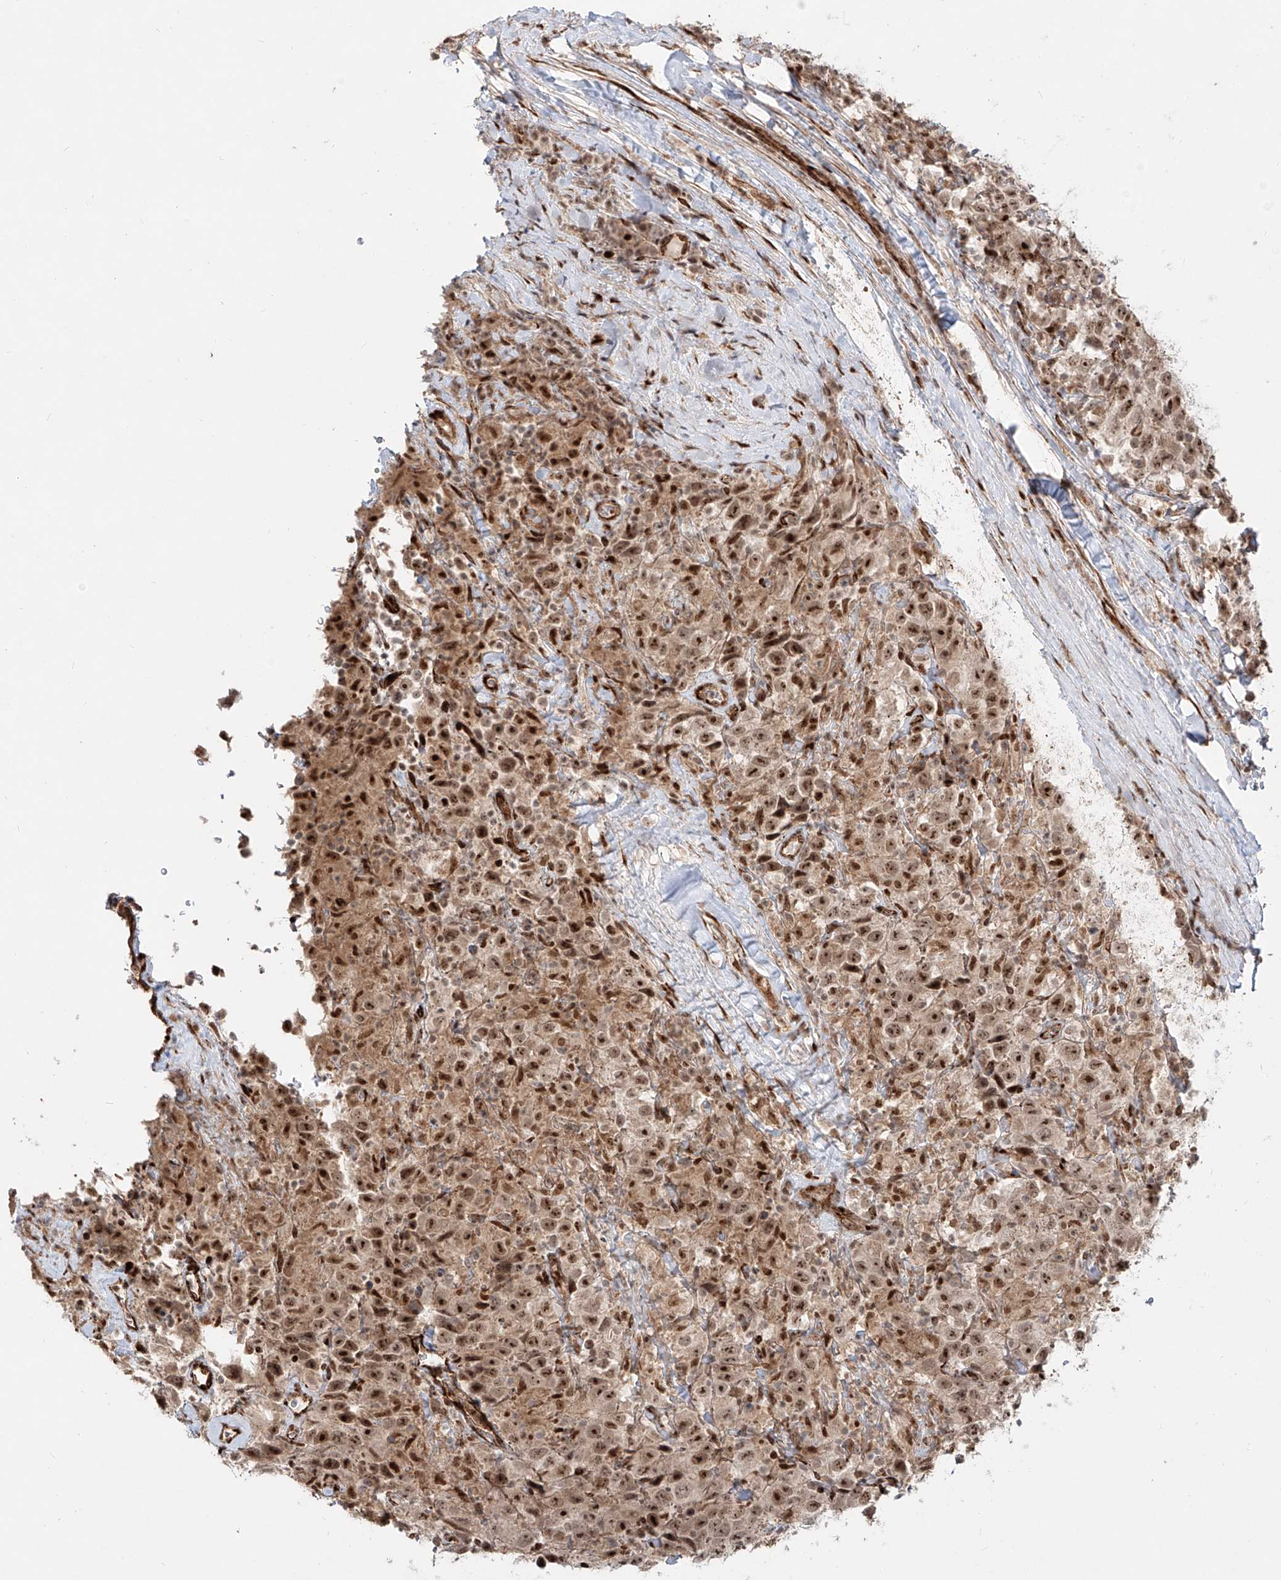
{"staining": {"intensity": "moderate", "quantity": ">75%", "location": "nuclear"}, "tissue": "testis cancer", "cell_type": "Tumor cells", "image_type": "cancer", "snomed": [{"axis": "morphology", "description": "Seminoma, NOS"}, {"axis": "topography", "description": "Testis"}], "caption": "The photomicrograph shows immunohistochemical staining of testis cancer. There is moderate nuclear positivity is present in about >75% of tumor cells.", "gene": "ZNF710", "patient": {"sex": "male", "age": 41}}